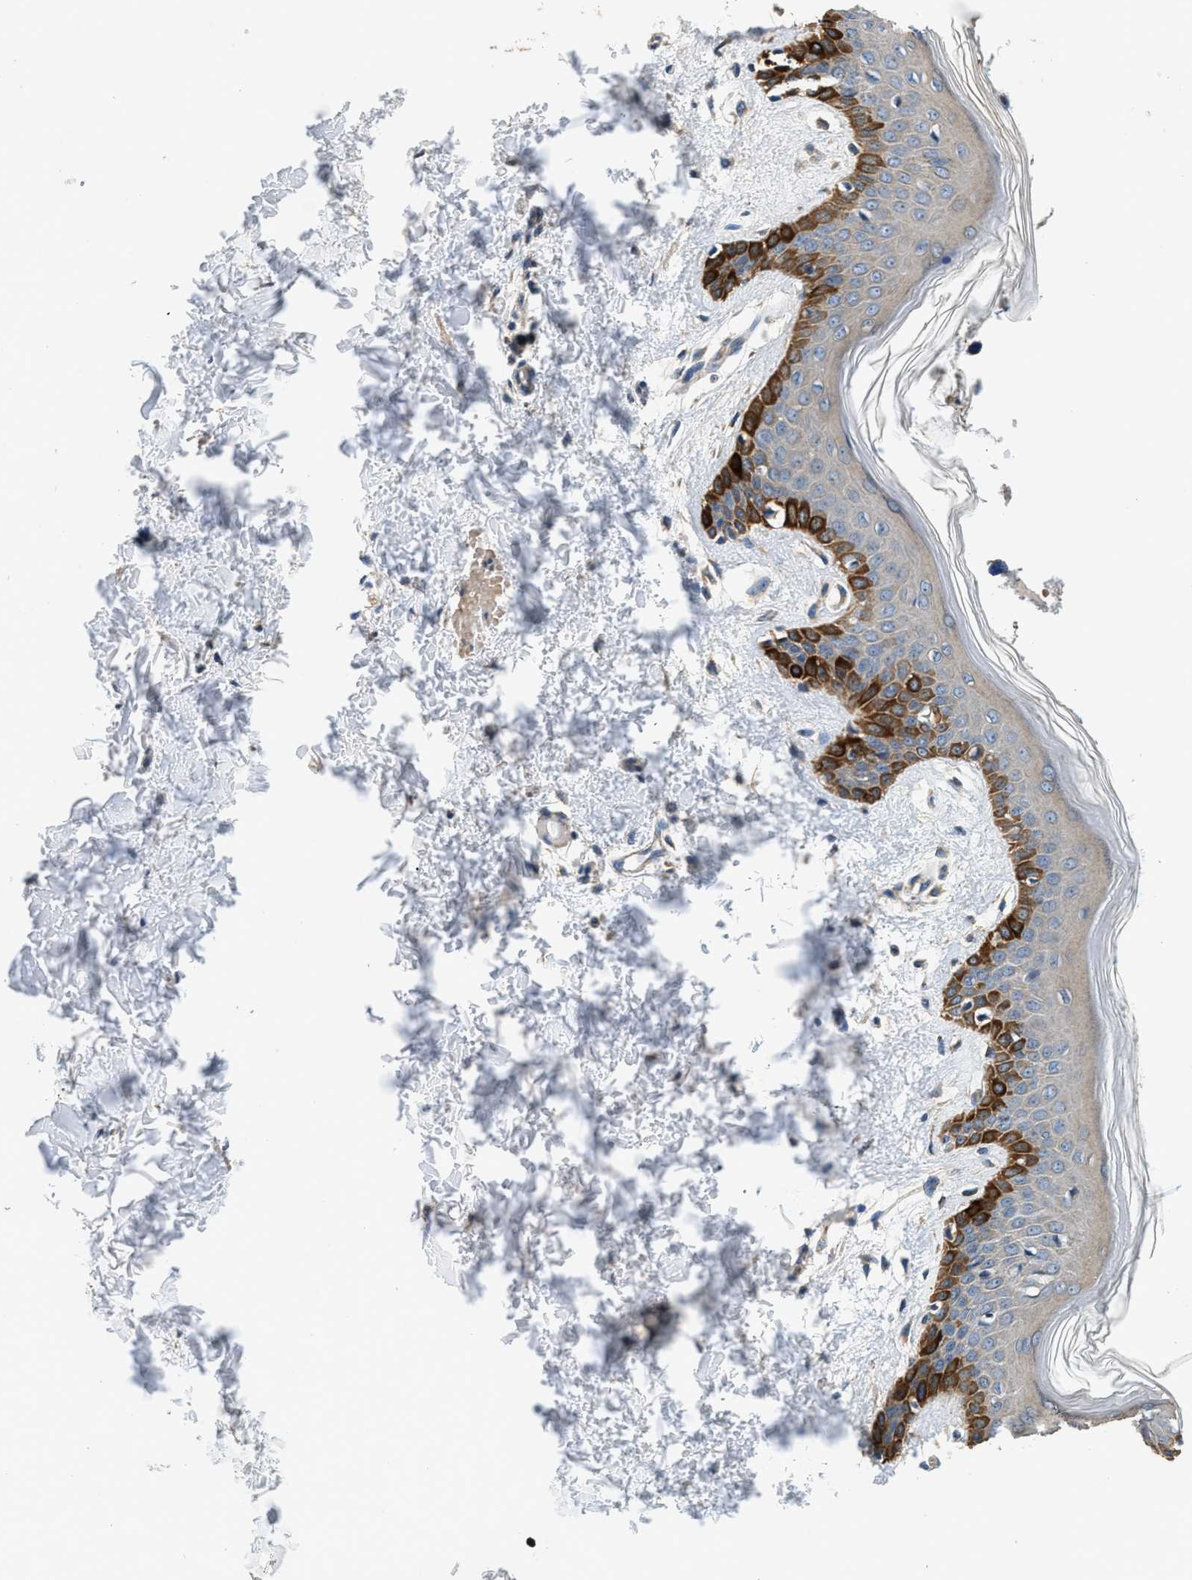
{"staining": {"intensity": "weak", "quantity": ">75%", "location": "cytoplasmic/membranous"}, "tissue": "skin", "cell_type": "Fibroblasts", "image_type": "normal", "snomed": [{"axis": "morphology", "description": "Normal tissue, NOS"}, {"axis": "topography", "description": "Skin"}], "caption": "Weak cytoplasmic/membranous expression for a protein is identified in about >75% of fibroblasts of normal skin using immunohistochemistry.", "gene": "SSH2", "patient": {"sex": "male", "age": 53}}